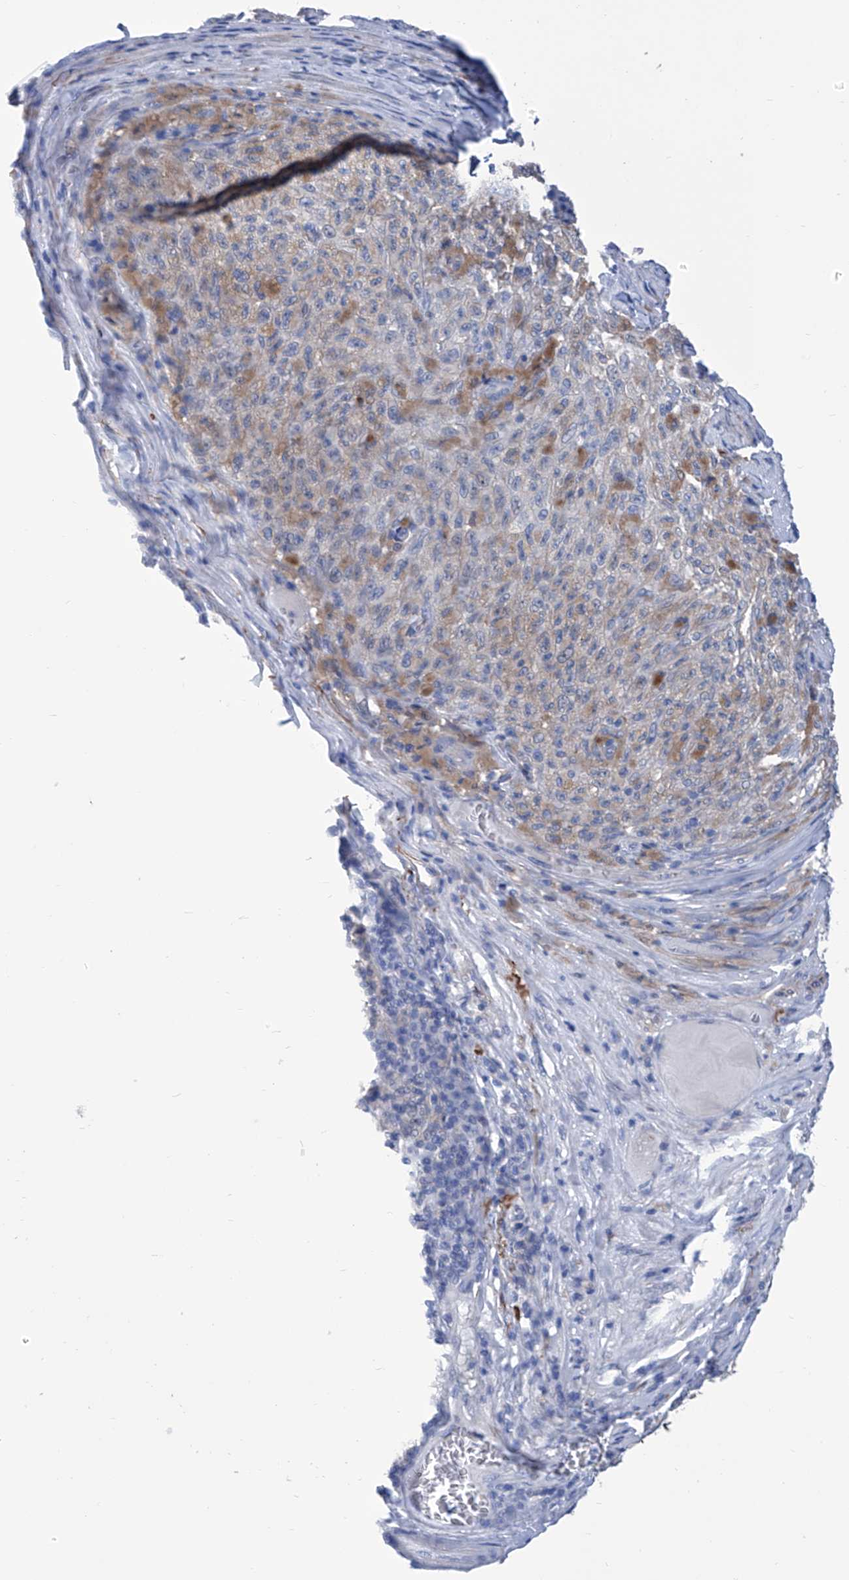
{"staining": {"intensity": "weak", "quantity": "<25%", "location": "cytoplasmic/membranous"}, "tissue": "melanoma", "cell_type": "Tumor cells", "image_type": "cancer", "snomed": [{"axis": "morphology", "description": "Malignant melanoma, NOS"}, {"axis": "topography", "description": "Skin"}], "caption": "Tumor cells are negative for protein expression in human malignant melanoma.", "gene": "SMS", "patient": {"sex": "female", "age": 82}}